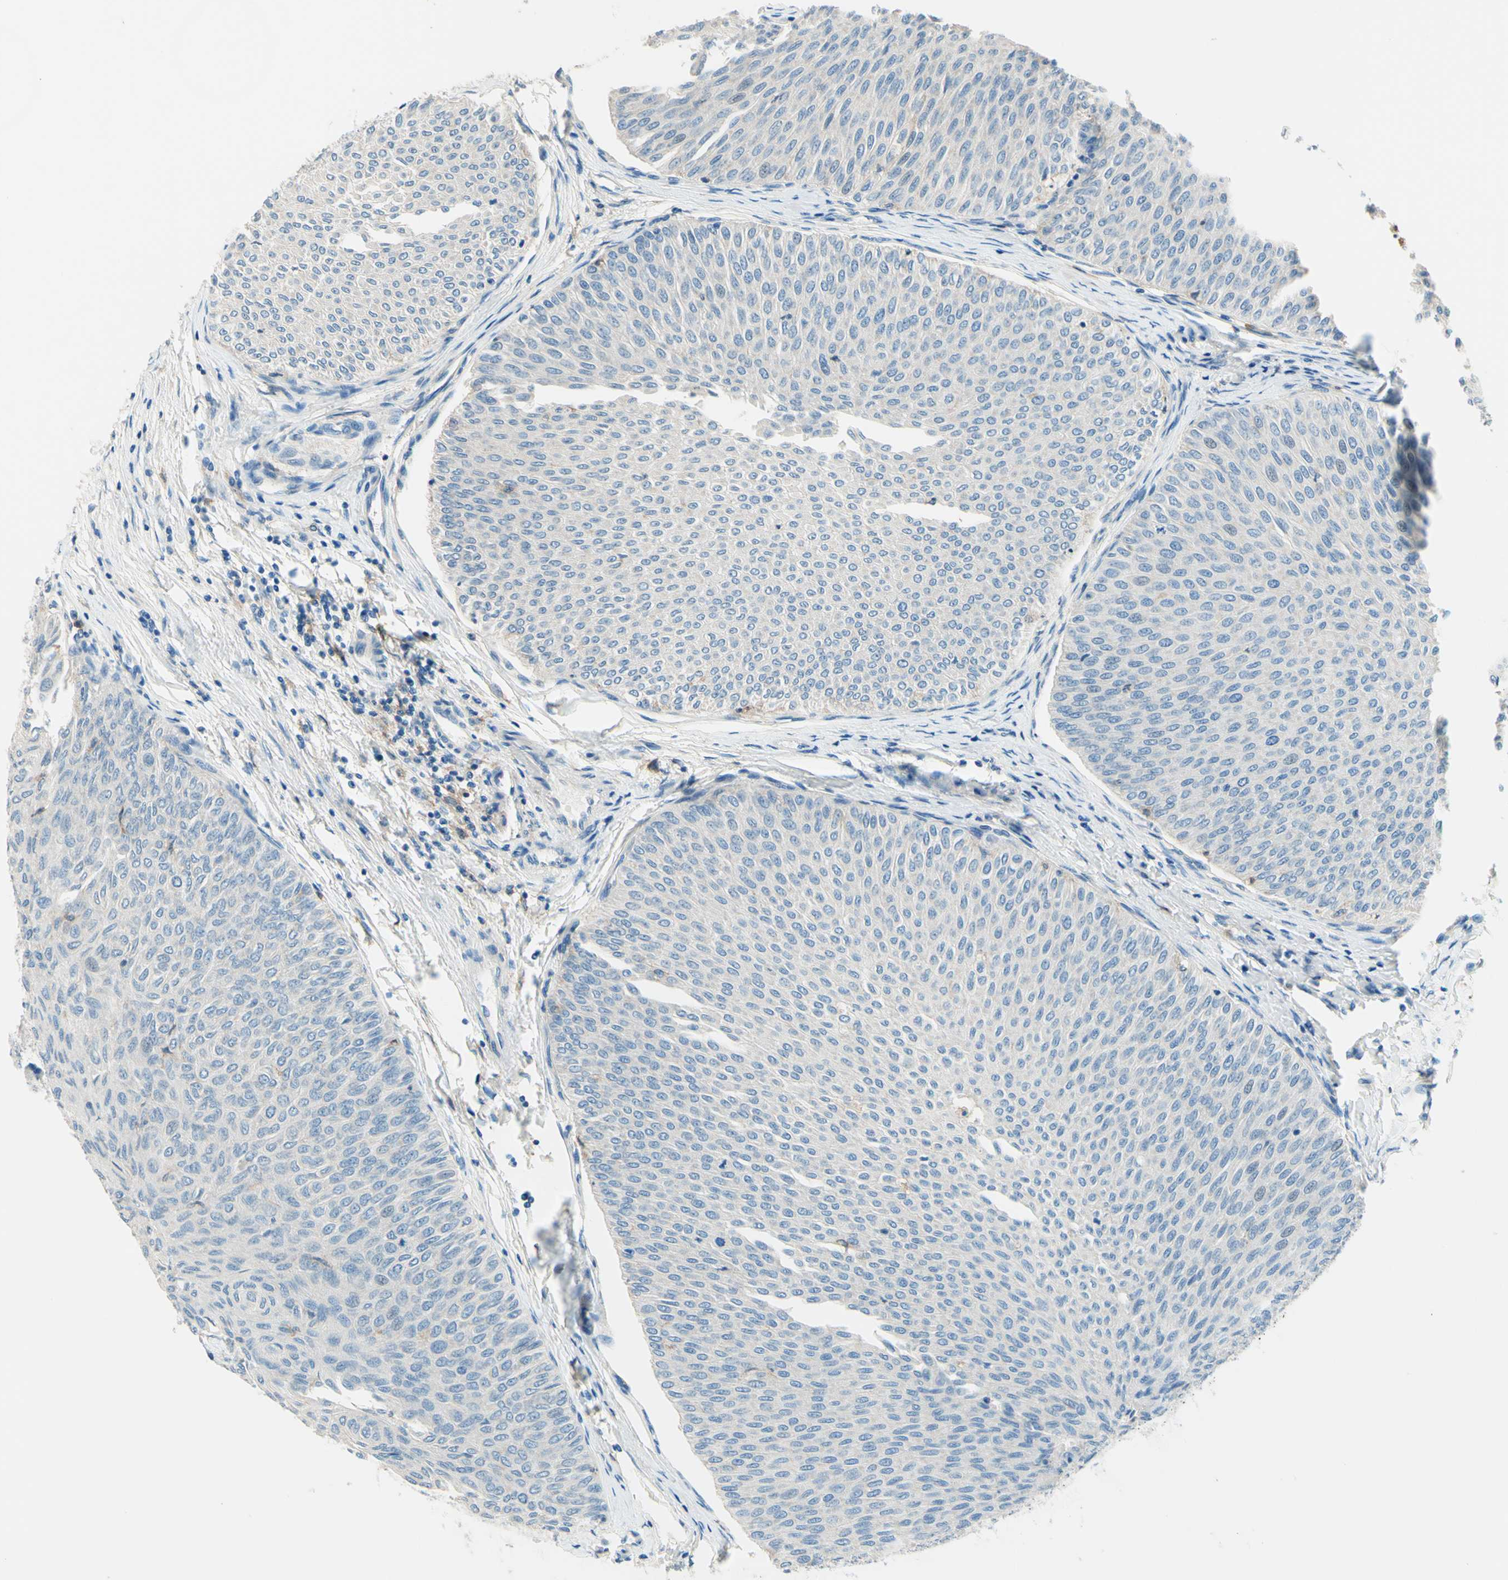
{"staining": {"intensity": "negative", "quantity": "none", "location": "none"}, "tissue": "urothelial cancer", "cell_type": "Tumor cells", "image_type": "cancer", "snomed": [{"axis": "morphology", "description": "Urothelial carcinoma, Low grade"}, {"axis": "topography", "description": "Urinary bladder"}], "caption": "Urothelial carcinoma (low-grade) stained for a protein using immunohistochemistry demonstrates no positivity tumor cells.", "gene": "SIGLEC9", "patient": {"sex": "male", "age": 78}}